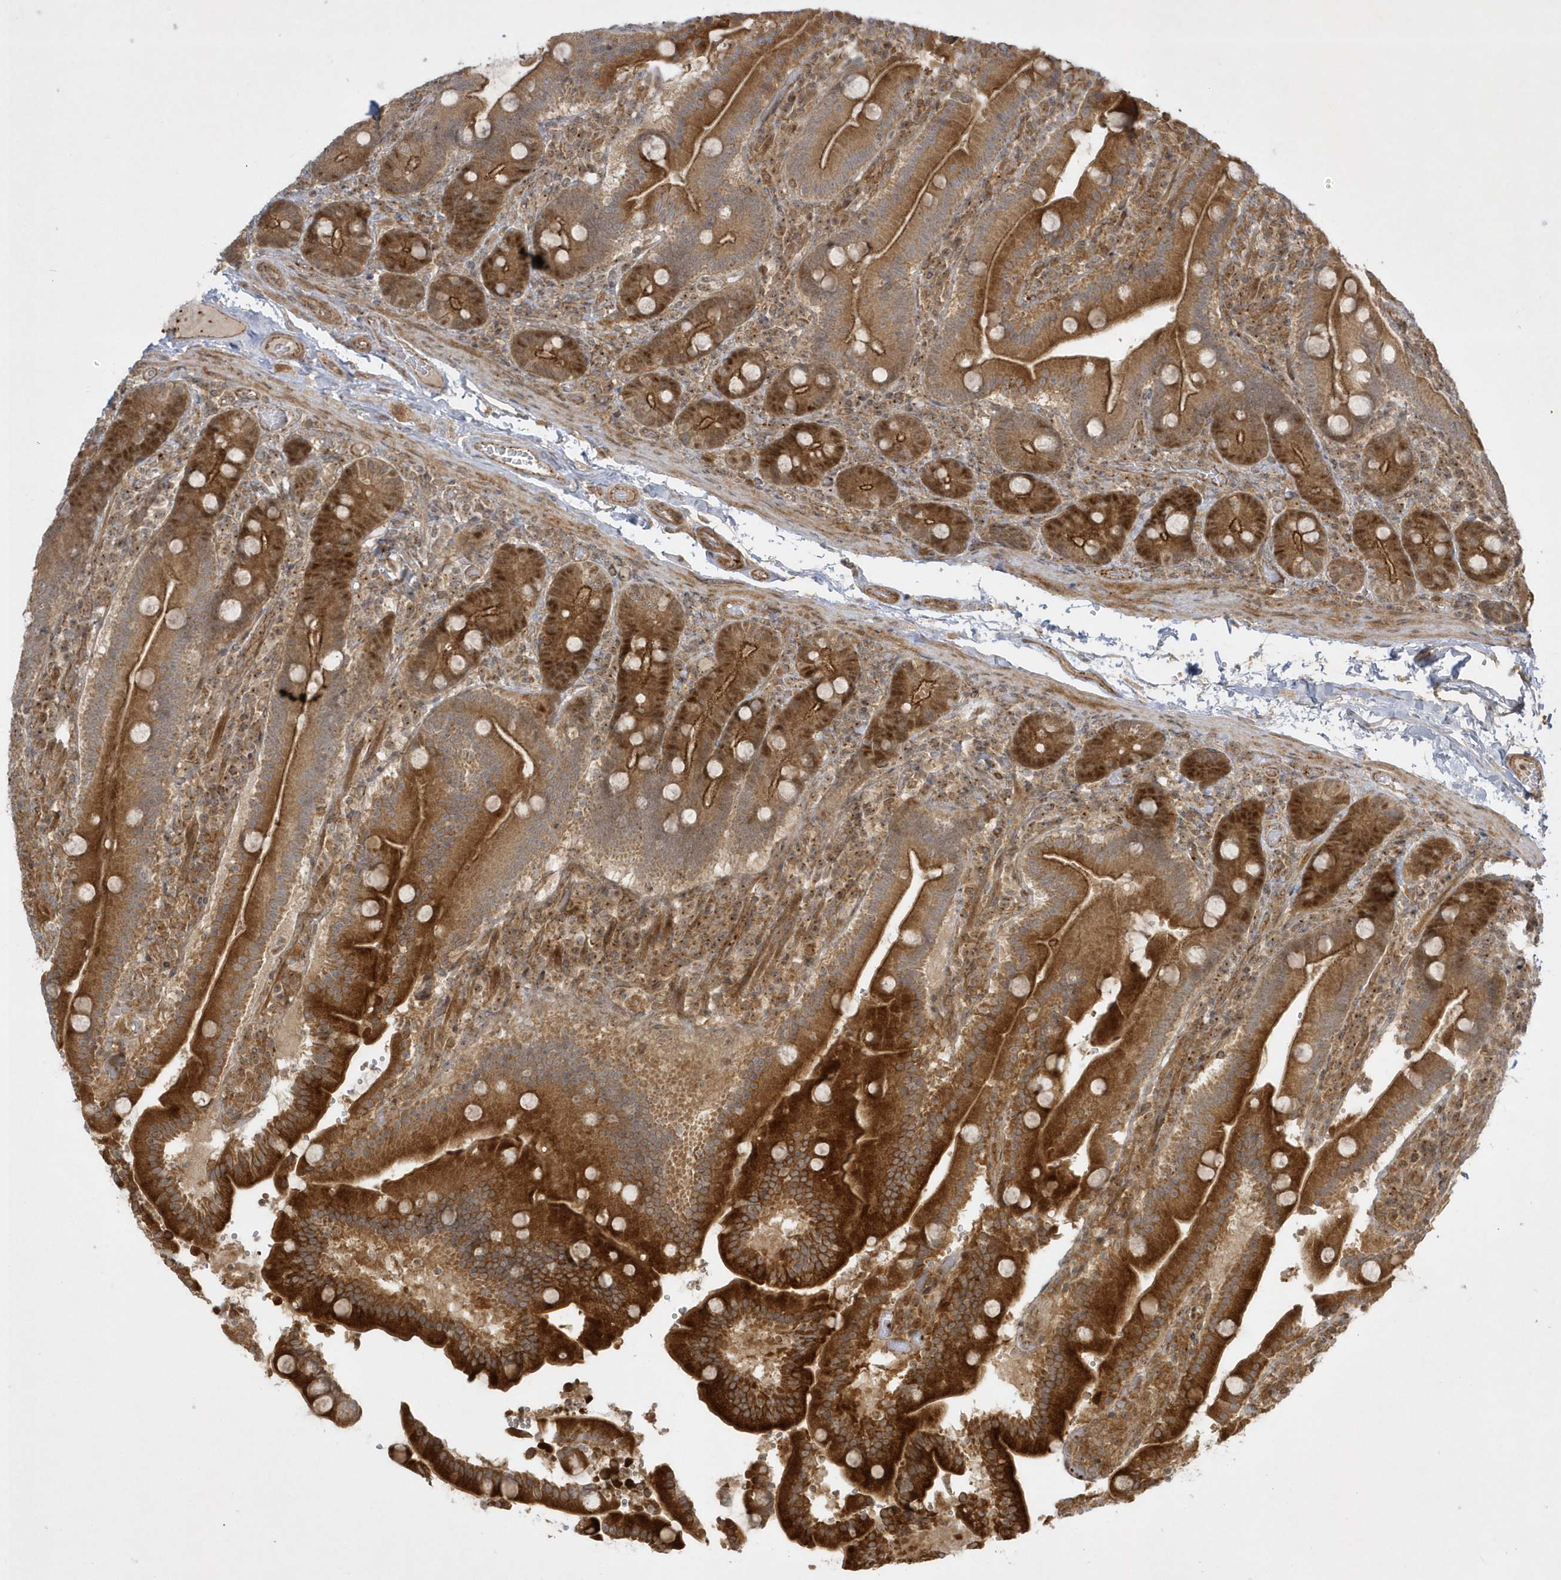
{"staining": {"intensity": "strong", "quantity": ">75%", "location": "cytoplasmic/membranous,nuclear"}, "tissue": "duodenum", "cell_type": "Glandular cells", "image_type": "normal", "snomed": [{"axis": "morphology", "description": "Normal tissue, NOS"}, {"axis": "topography", "description": "Duodenum"}], "caption": "High-magnification brightfield microscopy of benign duodenum stained with DAB (3,3'-diaminobenzidine) (brown) and counterstained with hematoxylin (blue). glandular cells exhibit strong cytoplasmic/membranous,nuclear staining is seen in approximately>75% of cells.", "gene": "NAF1", "patient": {"sex": "female", "age": 62}}